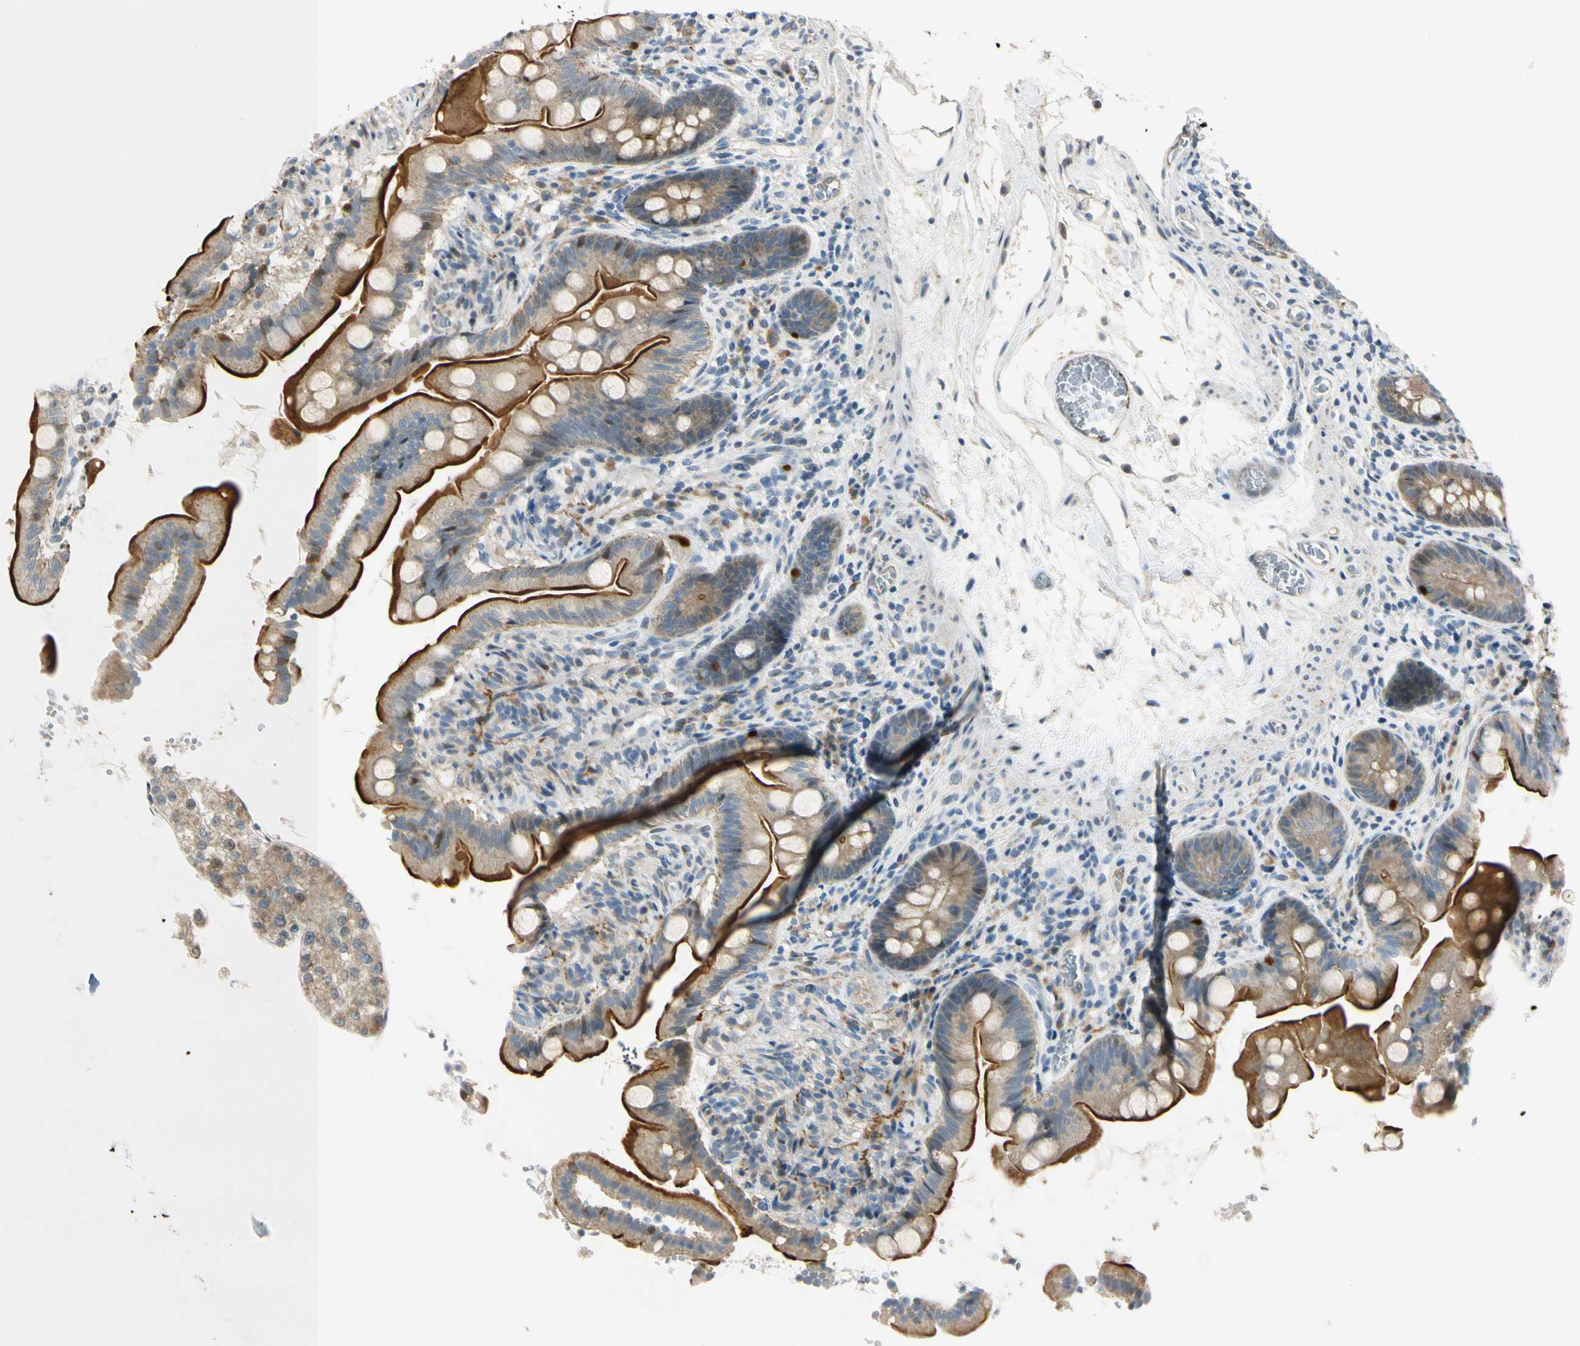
{"staining": {"intensity": "strong", "quantity": "25%-75%", "location": "cytoplasmic/membranous,nuclear"}, "tissue": "small intestine", "cell_type": "Glandular cells", "image_type": "normal", "snomed": [{"axis": "morphology", "description": "Normal tissue, NOS"}, {"axis": "topography", "description": "Small intestine"}], "caption": "Immunohistochemical staining of benign small intestine demonstrates strong cytoplasmic/membranous,nuclear protein expression in approximately 25%-75% of glandular cells. Using DAB (brown) and hematoxylin (blue) stains, captured at high magnification using brightfield microscopy.", "gene": "NPDC1", "patient": {"sex": "female", "age": 56}}